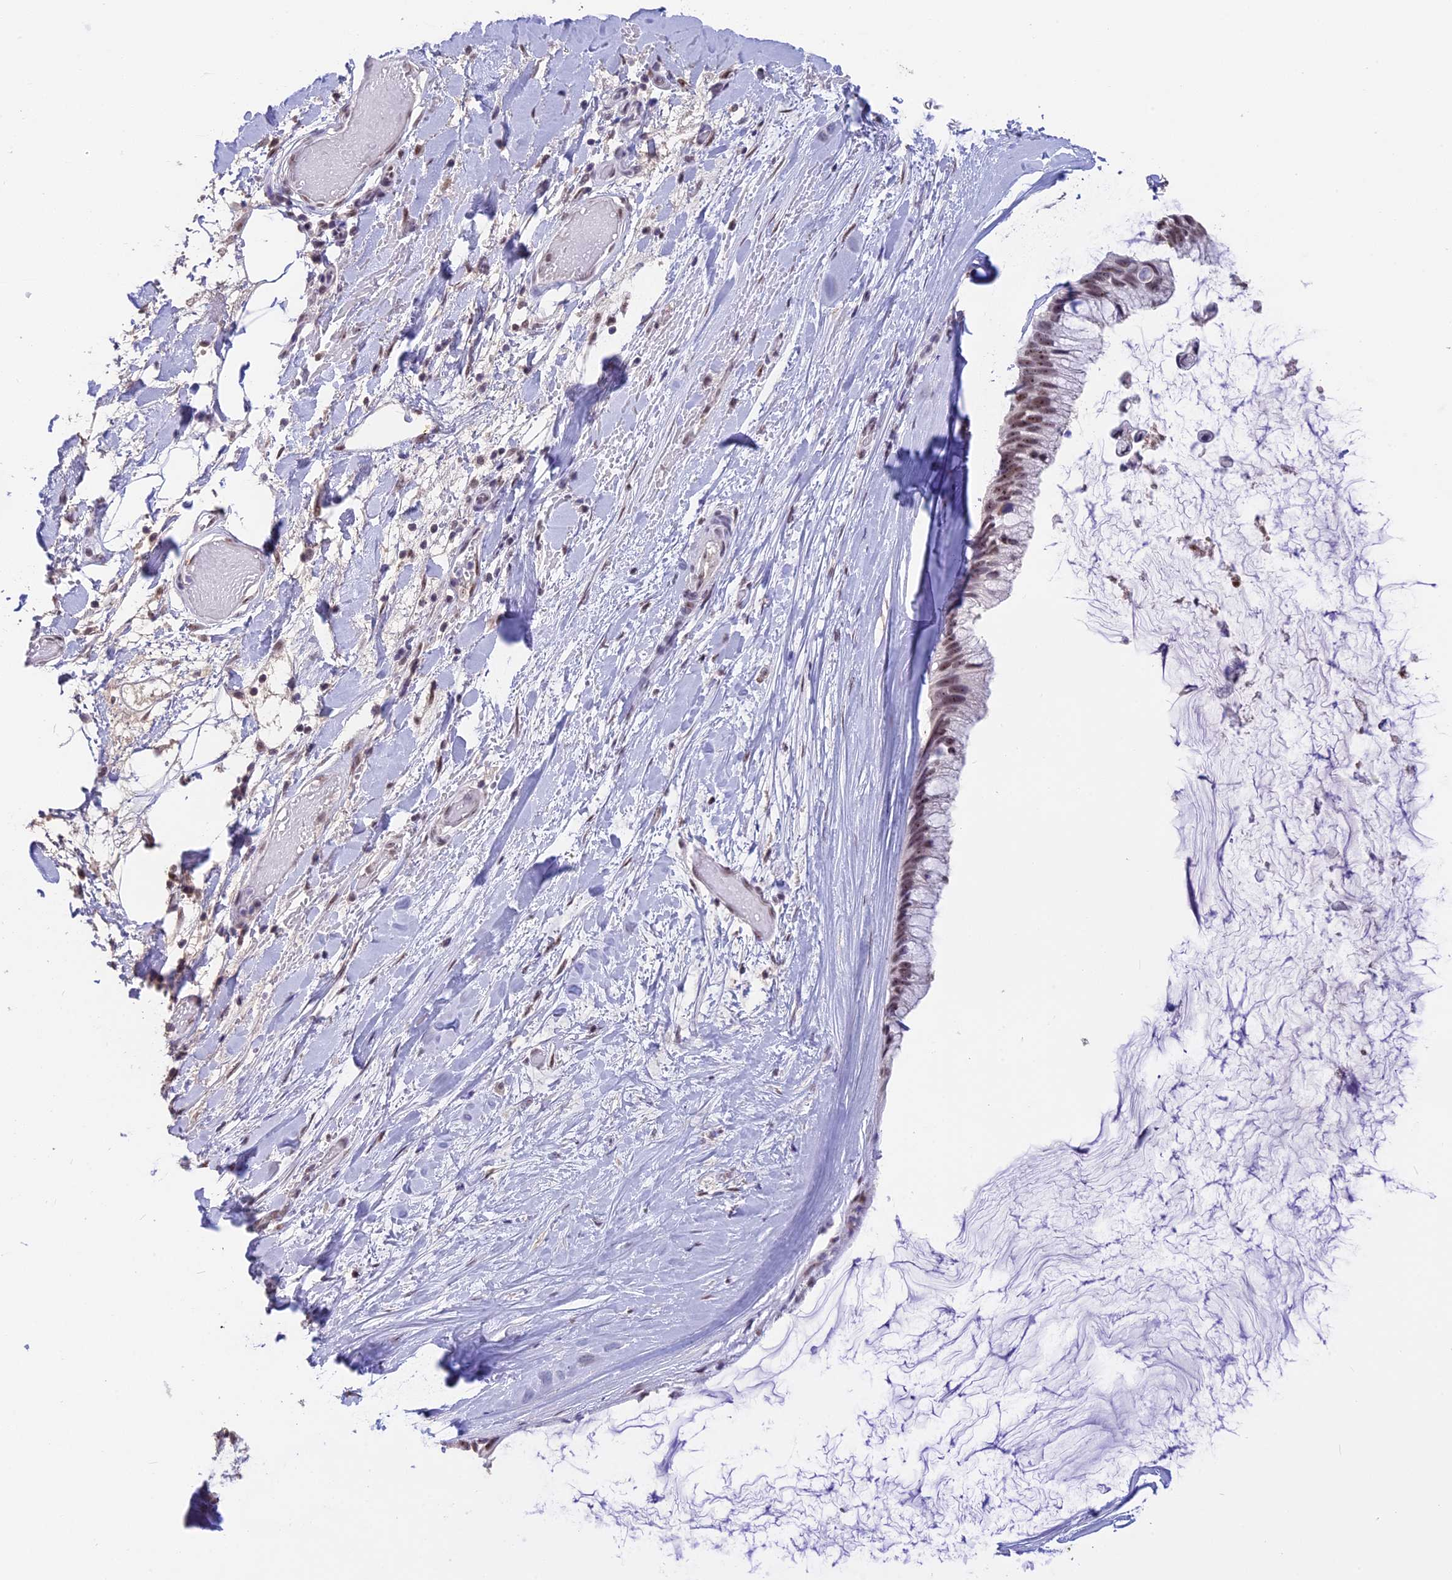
{"staining": {"intensity": "moderate", "quantity": "25%-75%", "location": "nuclear"}, "tissue": "ovarian cancer", "cell_type": "Tumor cells", "image_type": "cancer", "snomed": [{"axis": "morphology", "description": "Cystadenocarcinoma, mucinous, NOS"}, {"axis": "topography", "description": "Ovary"}], "caption": "Ovarian cancer (mucinous cystadenocarcinoma) stained for a protein (brown) shows moderate nuclear positive staining in about 25%-75% of tumor cells.", "gene": "SETD2", "patient": {"sex": "female", "age": 39}}